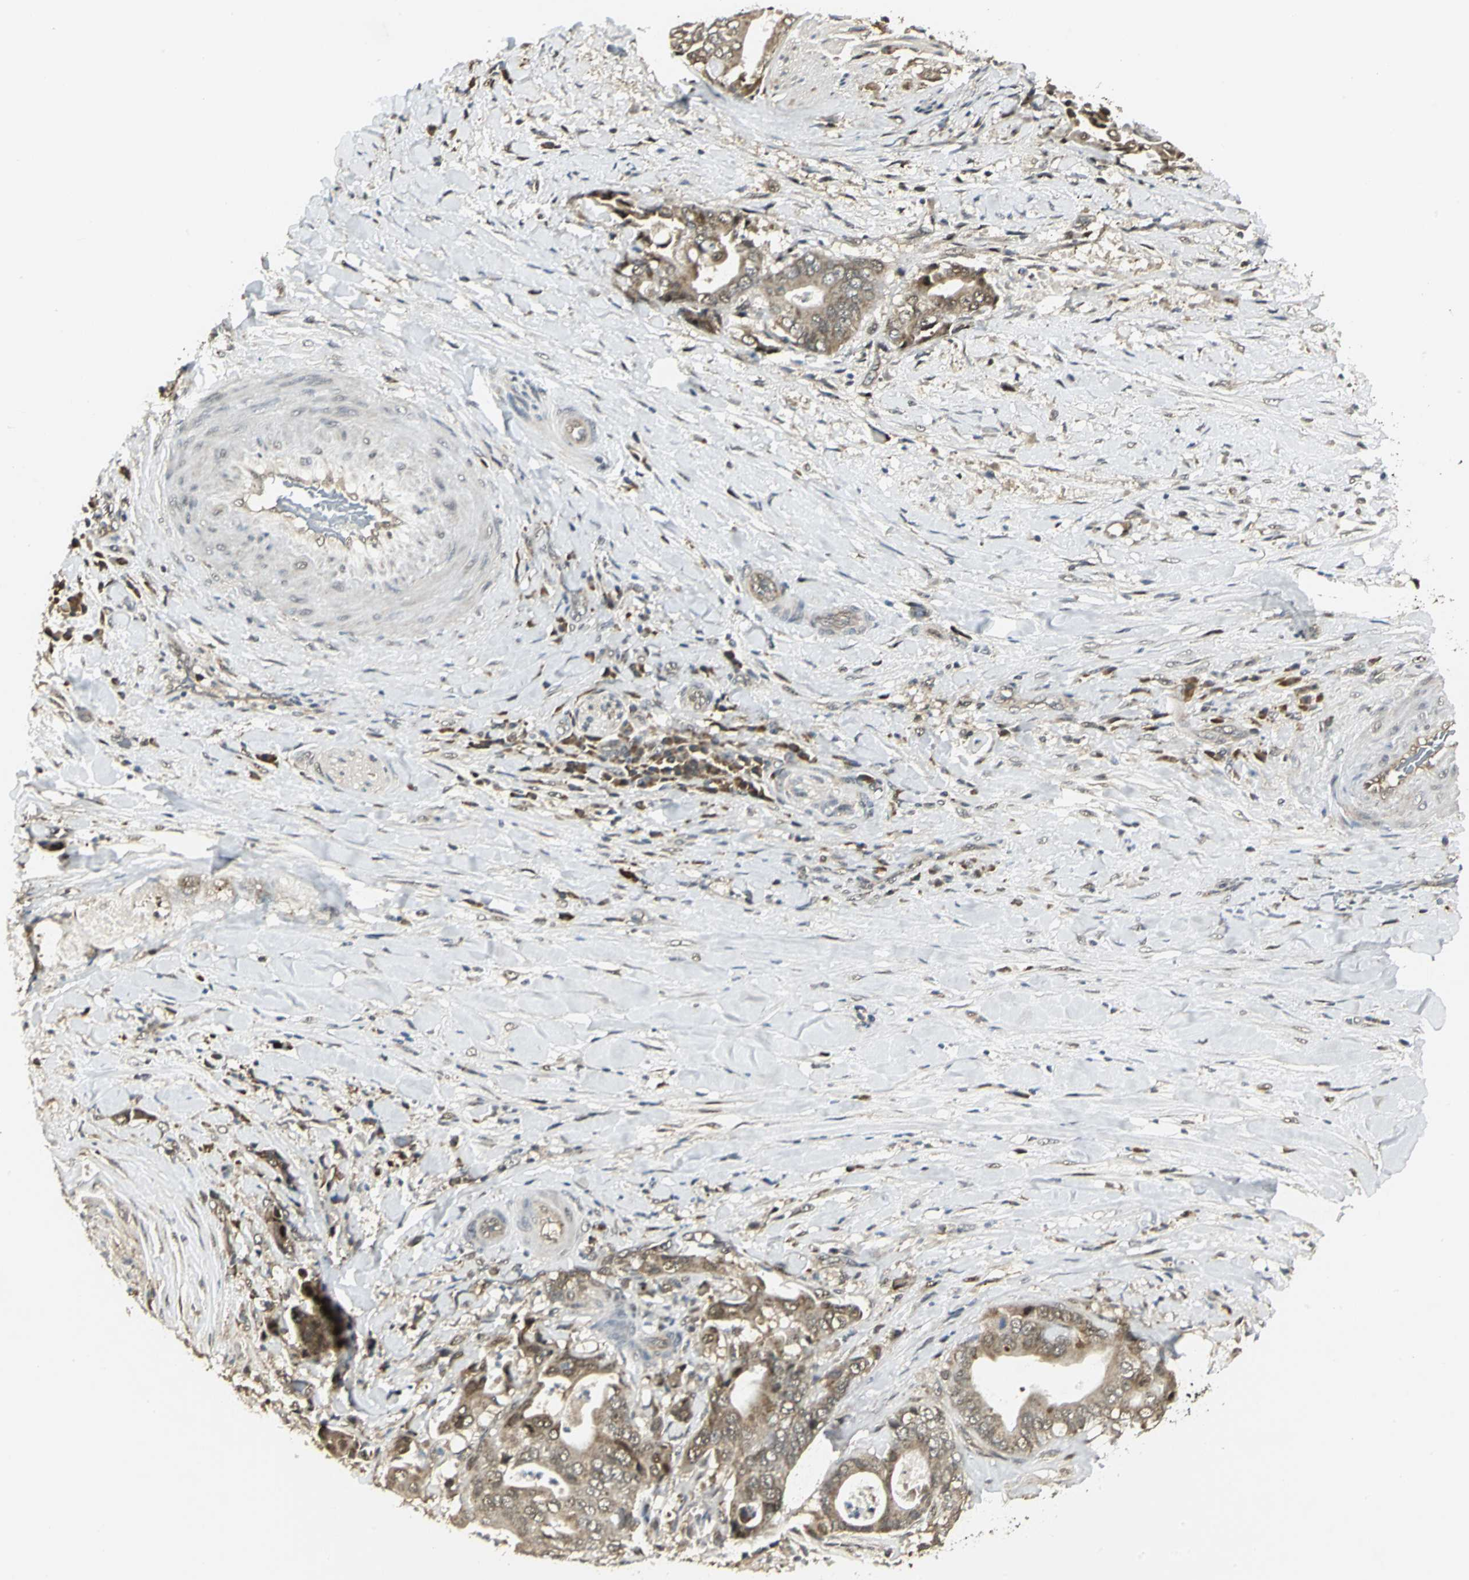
{"staining": {"intensity": "moderate", "quantity": ">75%", "location": "cytoplasmic/membranous"}, "tissue": "liver cancer", "cell_type": "Tumor cells", "image_type": "cancer", "snomed": [{"axis": "morphology", "description": "Cholangiocarcinoma"}, {"axis": "topography", "description": "Liver"}], "caption": "The photomicrograph demonstrates staining of liver cancer (cholangiocarcinoma), revealing moderate cytoplasmic/membranous protein positivity (brown color) within tumor cells. (IHC, brightfield microscopy, high magnification).", "gene": "PSMC4", "patient": {"sex": "male", "age": 58}}